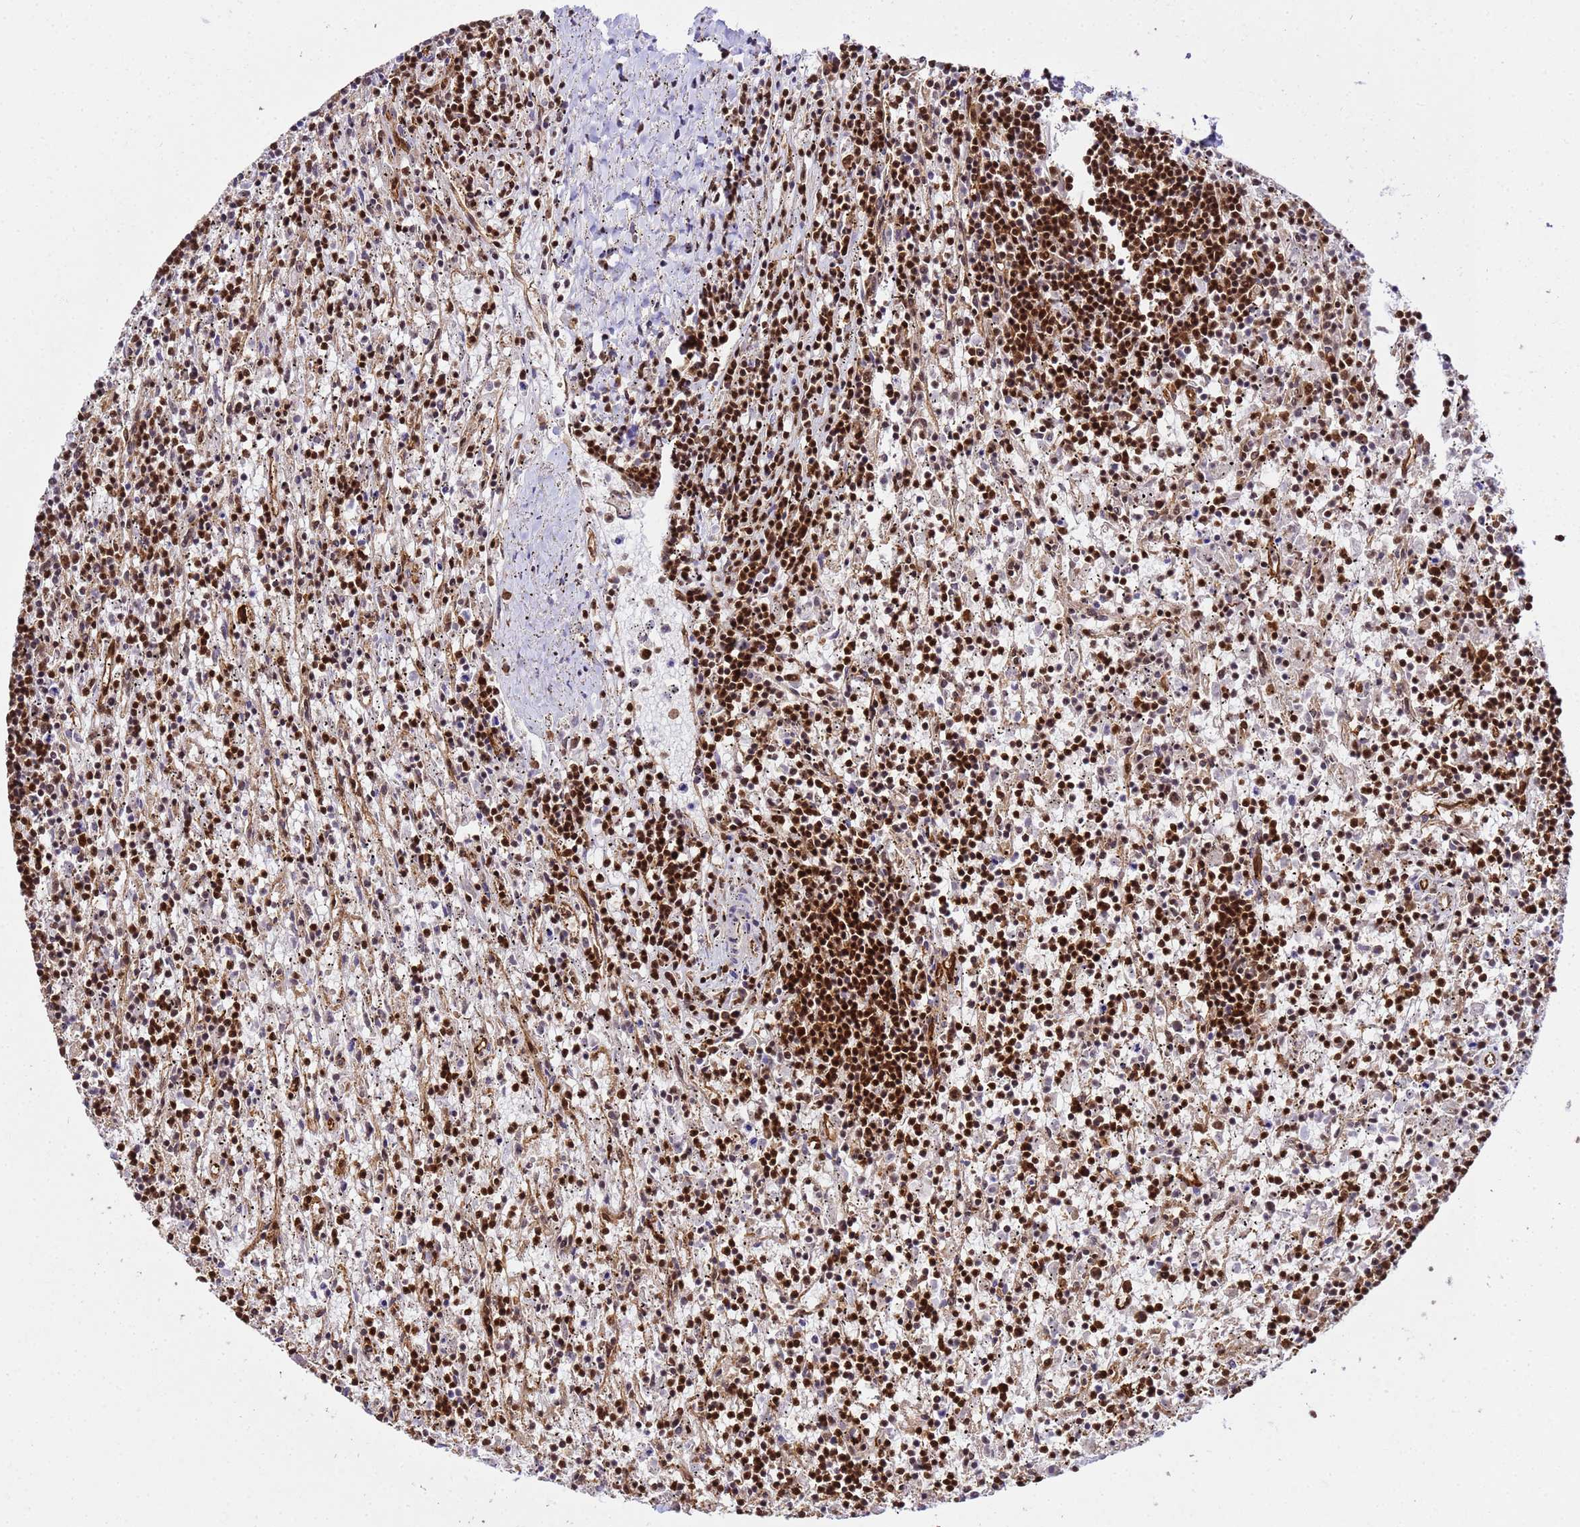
{"staining": {"intensity": "strong", "quantity": ">75%", "location": "nuclear"}, "tissue": "lymphoma", "cell_type": "Tumor cells", "image_type": "cancer", "snomed": [{"axis": "morphology", "description": "Malignant lymphoma, non-Hodgkin's type, Low grade"}, {"axis": "topography", "description": "Spleen"}], "caption": "High-magnification brightfield microscopy of low-grade malignant lymphoma, non-Hodgkin's type stained with DAB (3,3'-diaminobenzidine) (brown) and counterstained with hematoxylin (blue). tumor cells exhibit strong nuclear staining is present in approximately>75% of cells. (DAB (3,3'-diaminobenzidine) IHC with brightfield microscopy, high magnification).", "gene": "SYF2", "patient": {"sex": "male", "age": 76}}